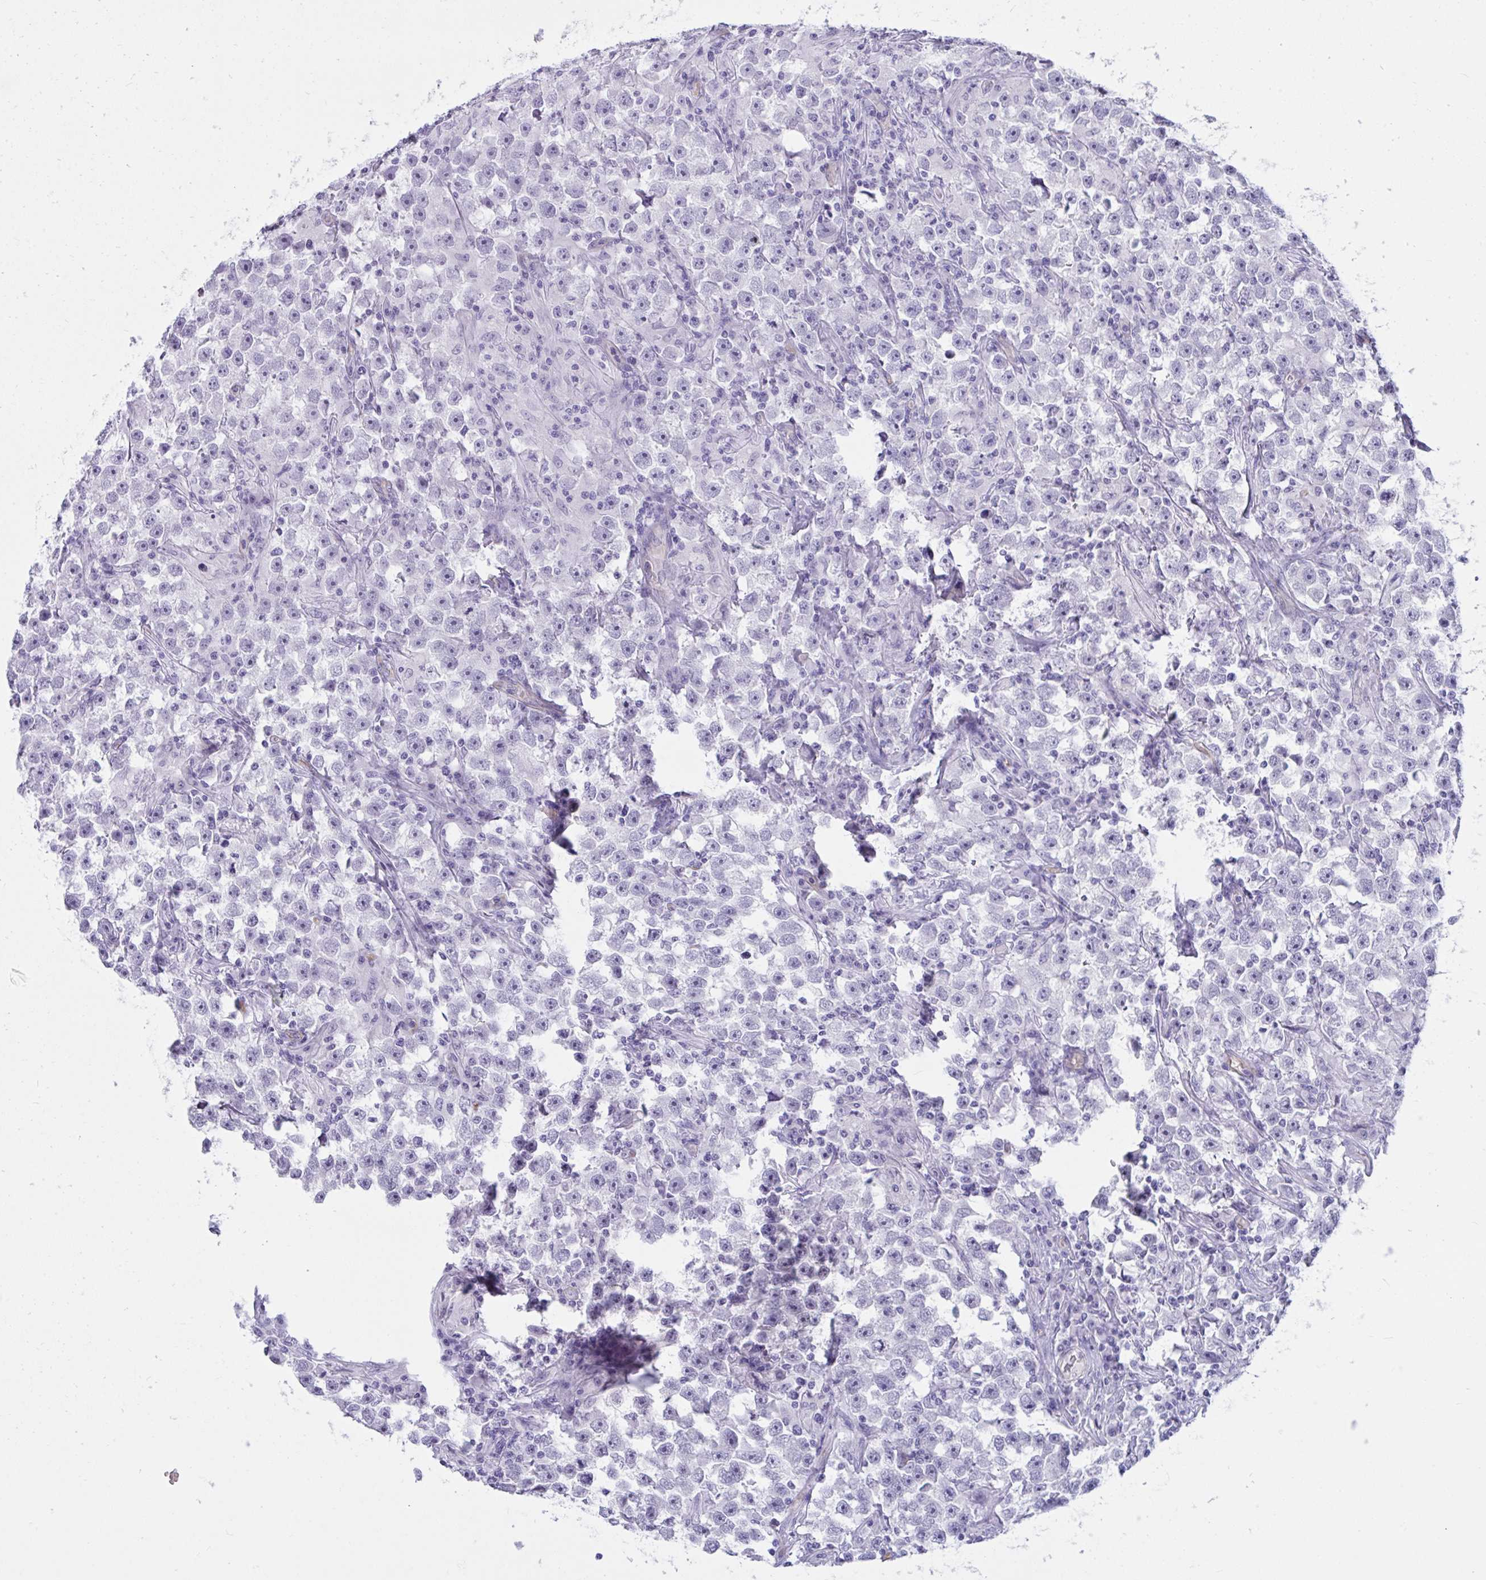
{"staining": {"intensity": "negative", "quantity": "none", "location": "none"}, "tissue": "testis cancer", "cell_type": "Tumor cells", "image_type": "cancer", "snomed": [{"axis": "morphology", "description": "Seminoma, NOS"}, {"axis": "topography", "description": "Testis"}], "caption": "Immunohistochemical staining of testis seminoma demonstrates no significant expression in tumor cells. The staining was performed using DAB to visualize the protein expression in brown, while the nuclei were stained in blue with hematoxylin (Magnification: 20x).", "gene": "EML1", "patient": {"sex": "male", "age": 33}}